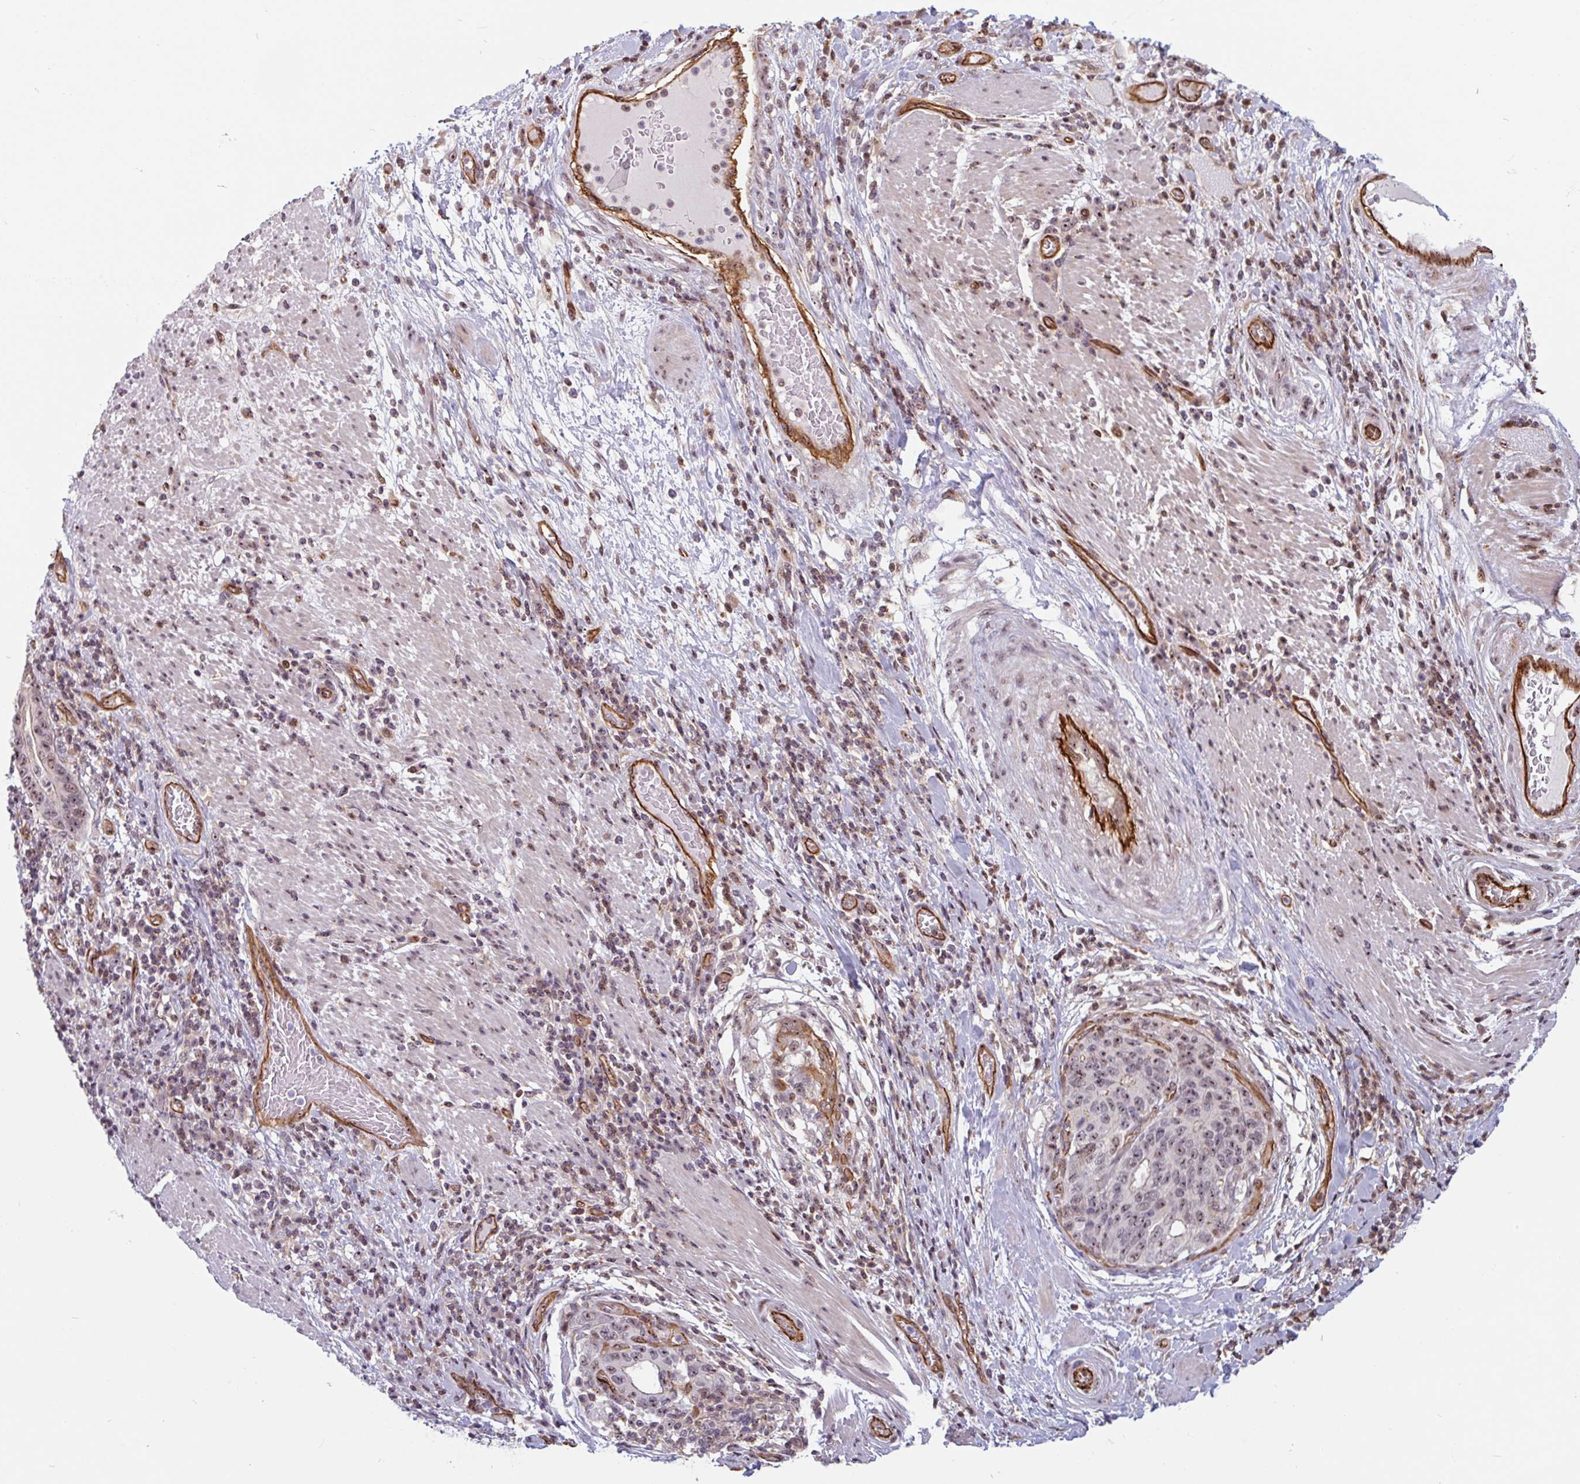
{"staining": {"intensity": "moderate", "quantity": "25%-75%", "location": "nuclear"}, "tissue": "stomach cancer", "cell_type": "Tumor cells", "image_type": "cancer", "snomed": [{"axis": "morphology", "description": "Normal tissue, NOS"}, {"axis": "morphology", "description": "Adenocarcinoma, NOS"}, {"axis": "topography", "description": "Stomach"}], "caption": "A brown stain shows moderate nuclear staining of a protein in stomach cancer tumor cells.", "gene": "ZNF689", "patient": {"sex": "female", "age": 64}}